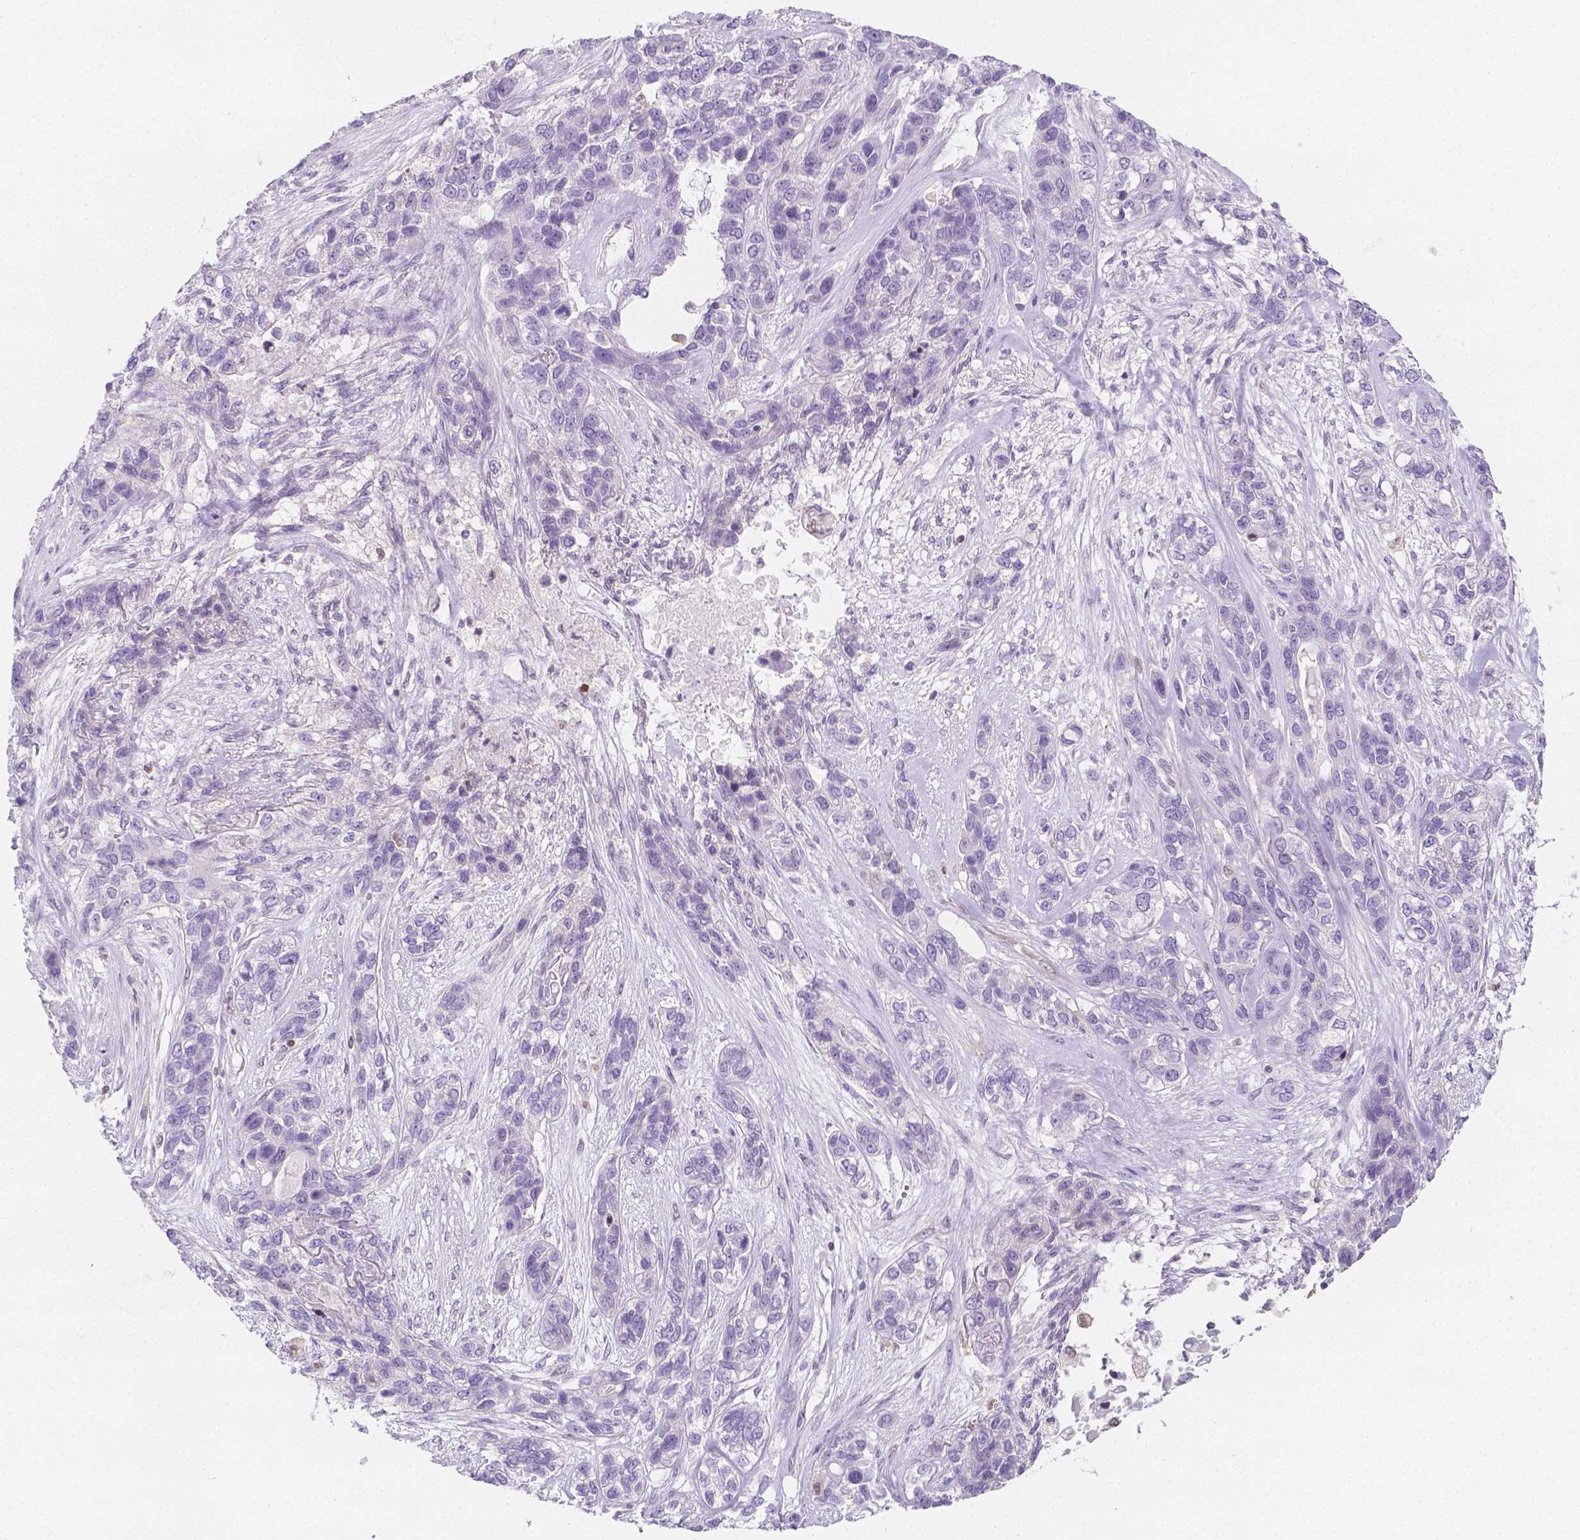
{"staining": {"intensity": "negative", "quantity": "none", "location": "none"}, "tissue": "lung cancer", "cell_type": "Tumor cells", "image_type": "cancer", "snomed": [{"axis": "morphology", "description": "Squamous cell carcinoma, NOS"}, {"axis": "topography", "description": "Lung"}], "caption": "Human lung cancer (squamous cell carcinoma) stained for a protein using immunohistochemistry reveals no expression in tumor cells.", "gene": "SGTB", "patient": {"sex": "female", "age": 70}}